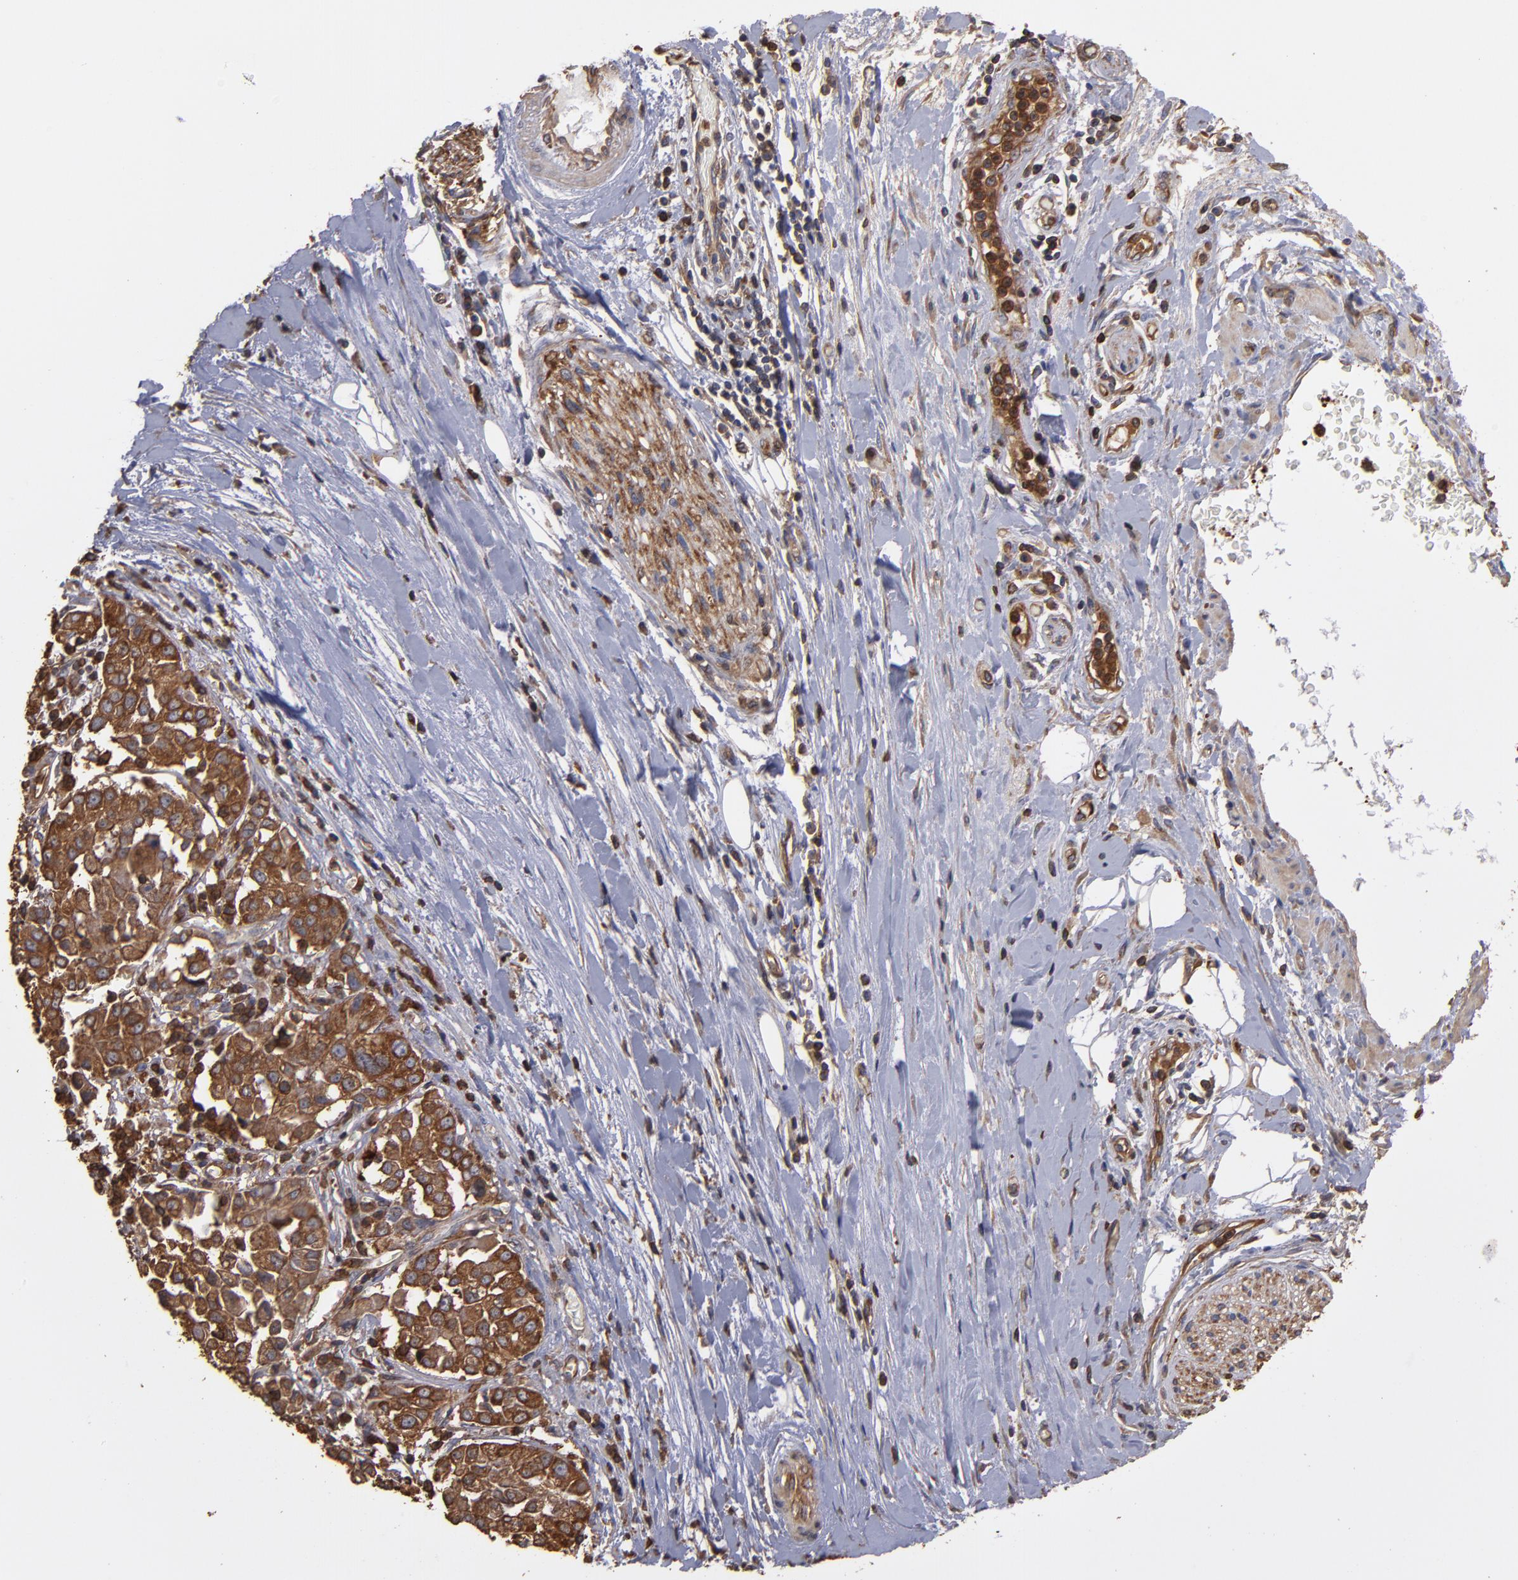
{"staining": {"intensity": "strong", "quantity": ">75%", "location": "cytoplasmic/membranous"}, "tissue": "pancreatic cancer", "cell_type": "Tumor cells", "image_type": "cancer", "snomed": [{"axis": "morphology", "description": "Adenocarcinoma, NOS"}, {"axis": "topography", "description": "Pancreas"}], "caption": "Pancreatic cancer stained with DAB IHC shows high levels of strong cytoplasmic/membranous staining in about >75% of tumor cells. (Brightfield microscopy of DAB IHC at high magnification).", "gene": "ACTN4", "patient": {"sex": "female", "age": 52}}